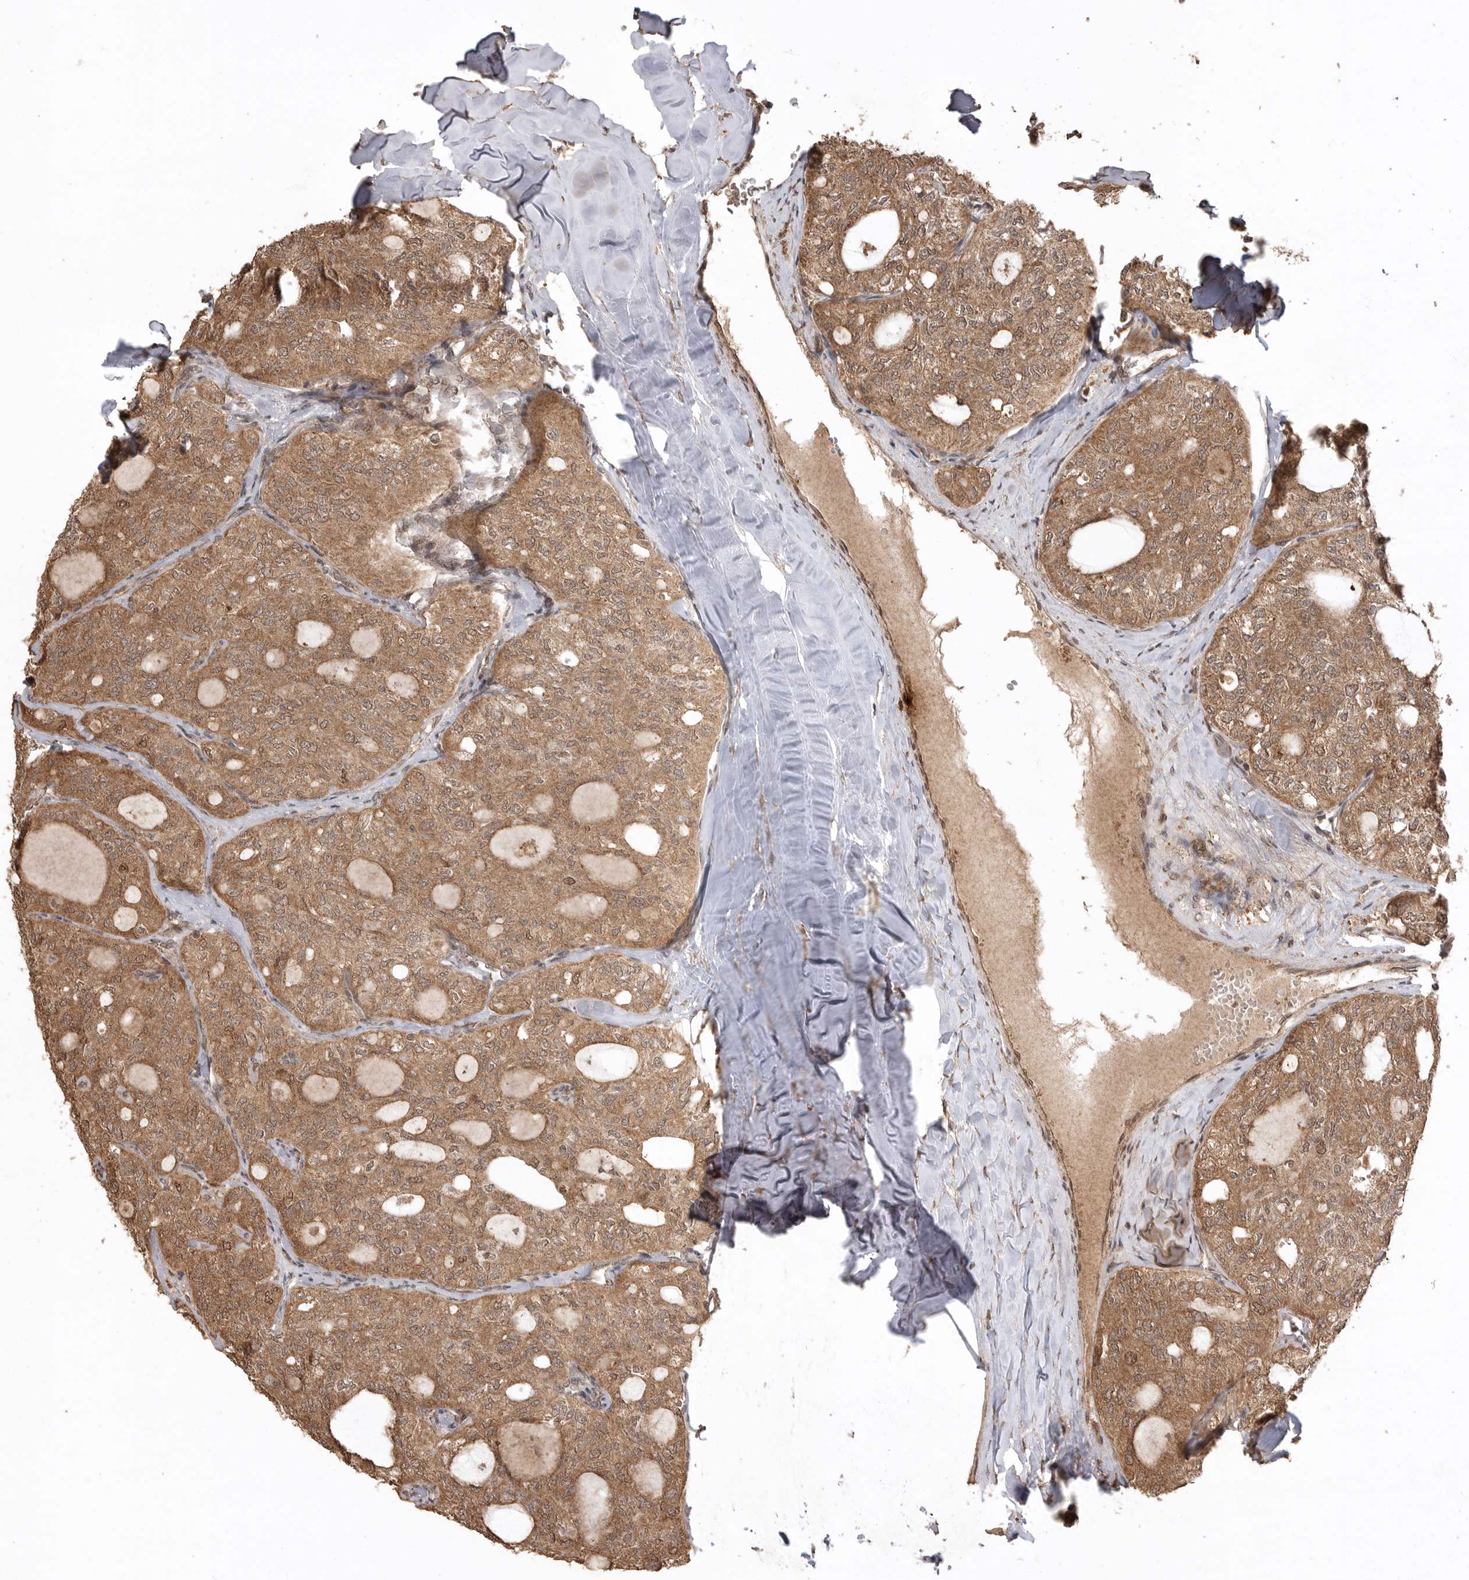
{"staining": {"intensity": "moderate", "quantity": ">75%", "location": "cytoplasmic/membranous"}, "tissue": "thyroid cancer", "cell_type": "Tumor cells", "image_type": "cancer", "snomed": [{"axis": "morphology", "description": "Follicular adenoma carcinoma, NOS"}, {"axis": "topography", "description": "Thyroid gland"}], "caption": "A brown stain highlights moderate cytoplasmic/membranous staining of a protein in human thyroid cancer tumor cells.", "gene": "BOC", "patient": {"sex": "male", "age": 75}}